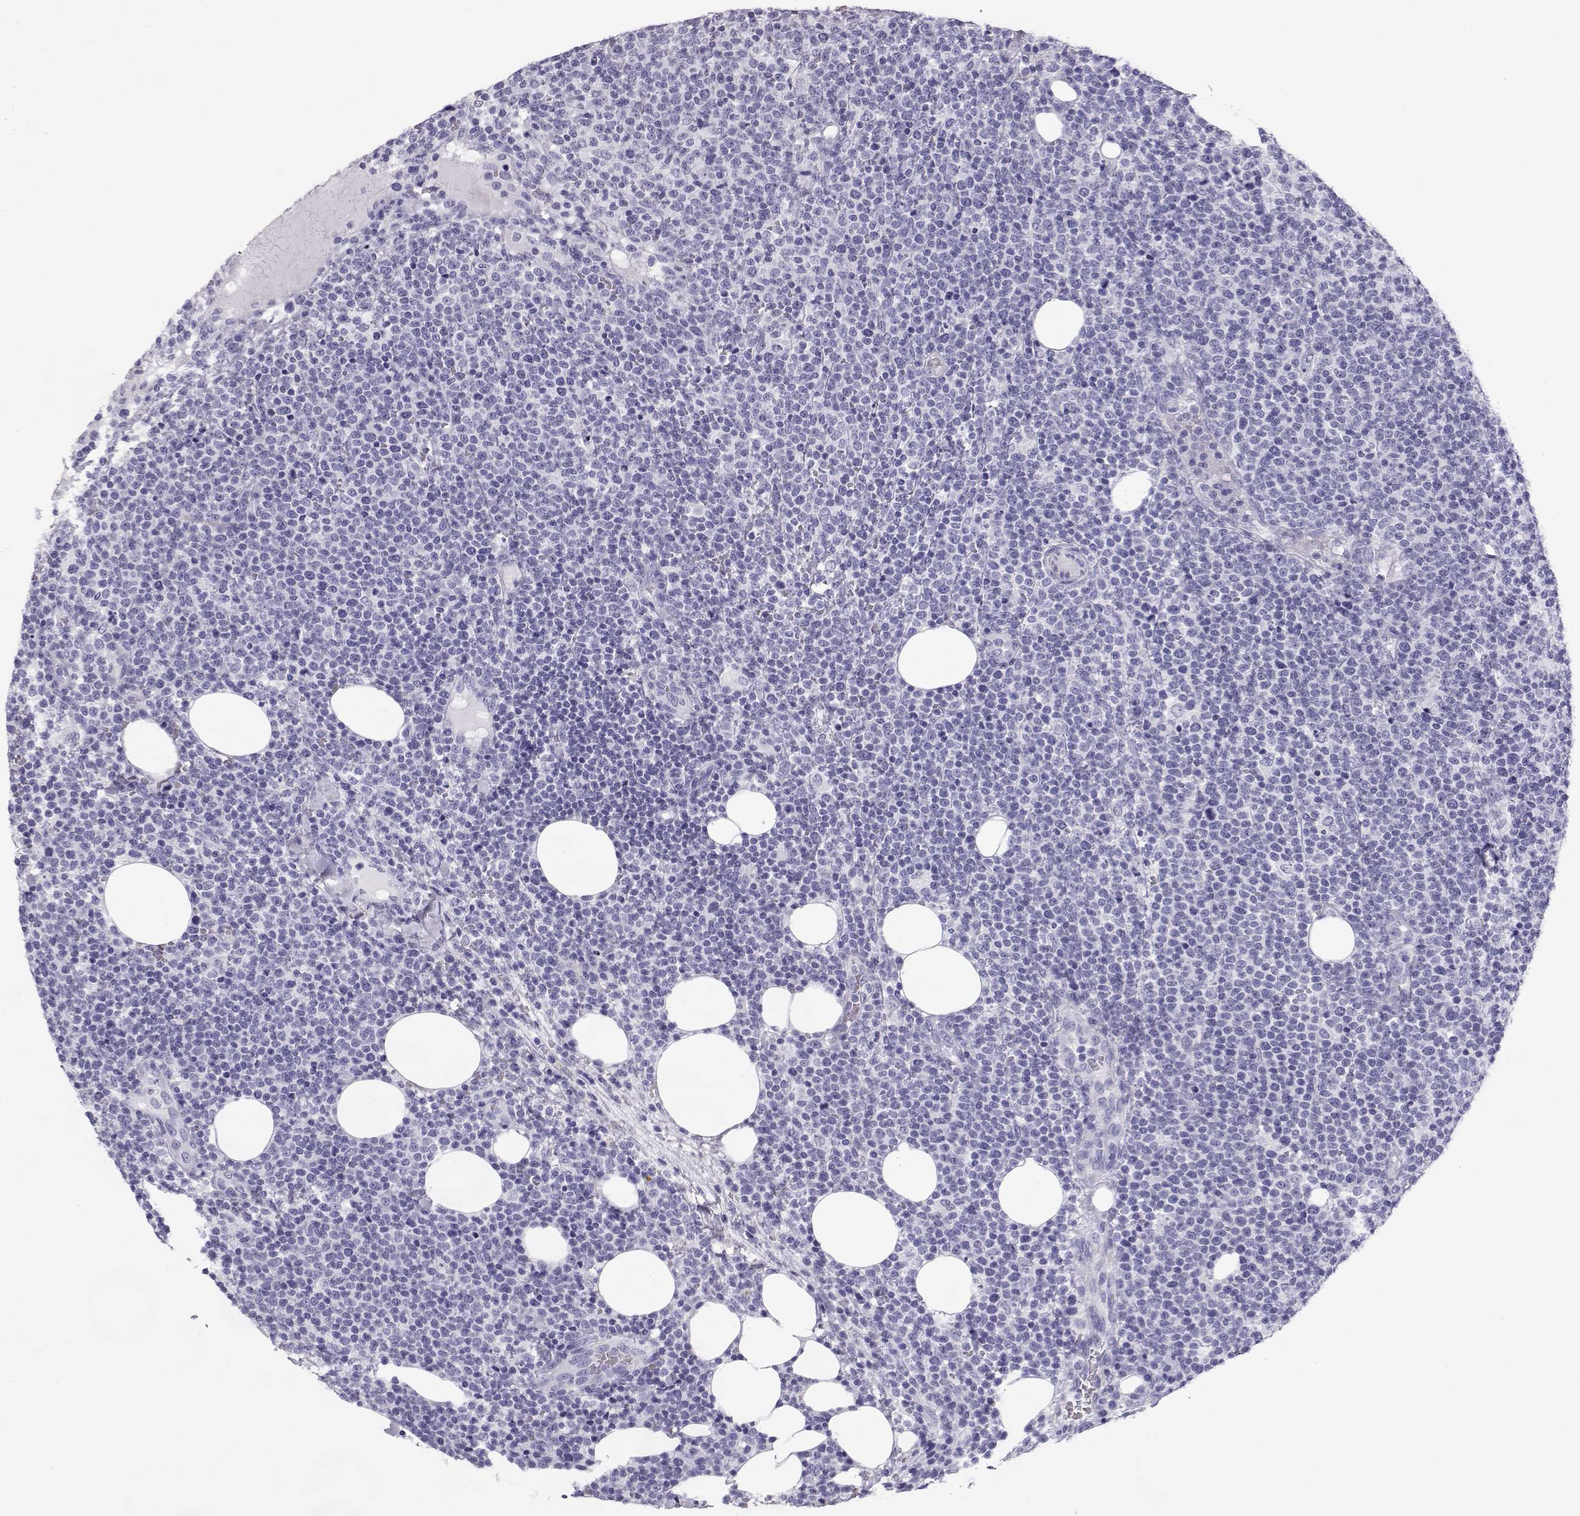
{"staining": {"intensity": "negative", "quantity": "none", "location": "none"}, "tissue": "lymphoma", "cell_type": "Tumor cells", "image_type": "cancer", "snomed": [{"axis": "morphology", "description": "Malignant lymphoma, non-Hodgkin's type, High grade"}, {"axis": "topography", "description": "Lymph node"}], "caption": "DAB immunohistochemical staining of malignant lymphoma, non-Hodgkin's type (high-grade) reveals no significant expression in tumor cells.", "gene": "RD3", "patient": {"sex": "male", "age": 61}}